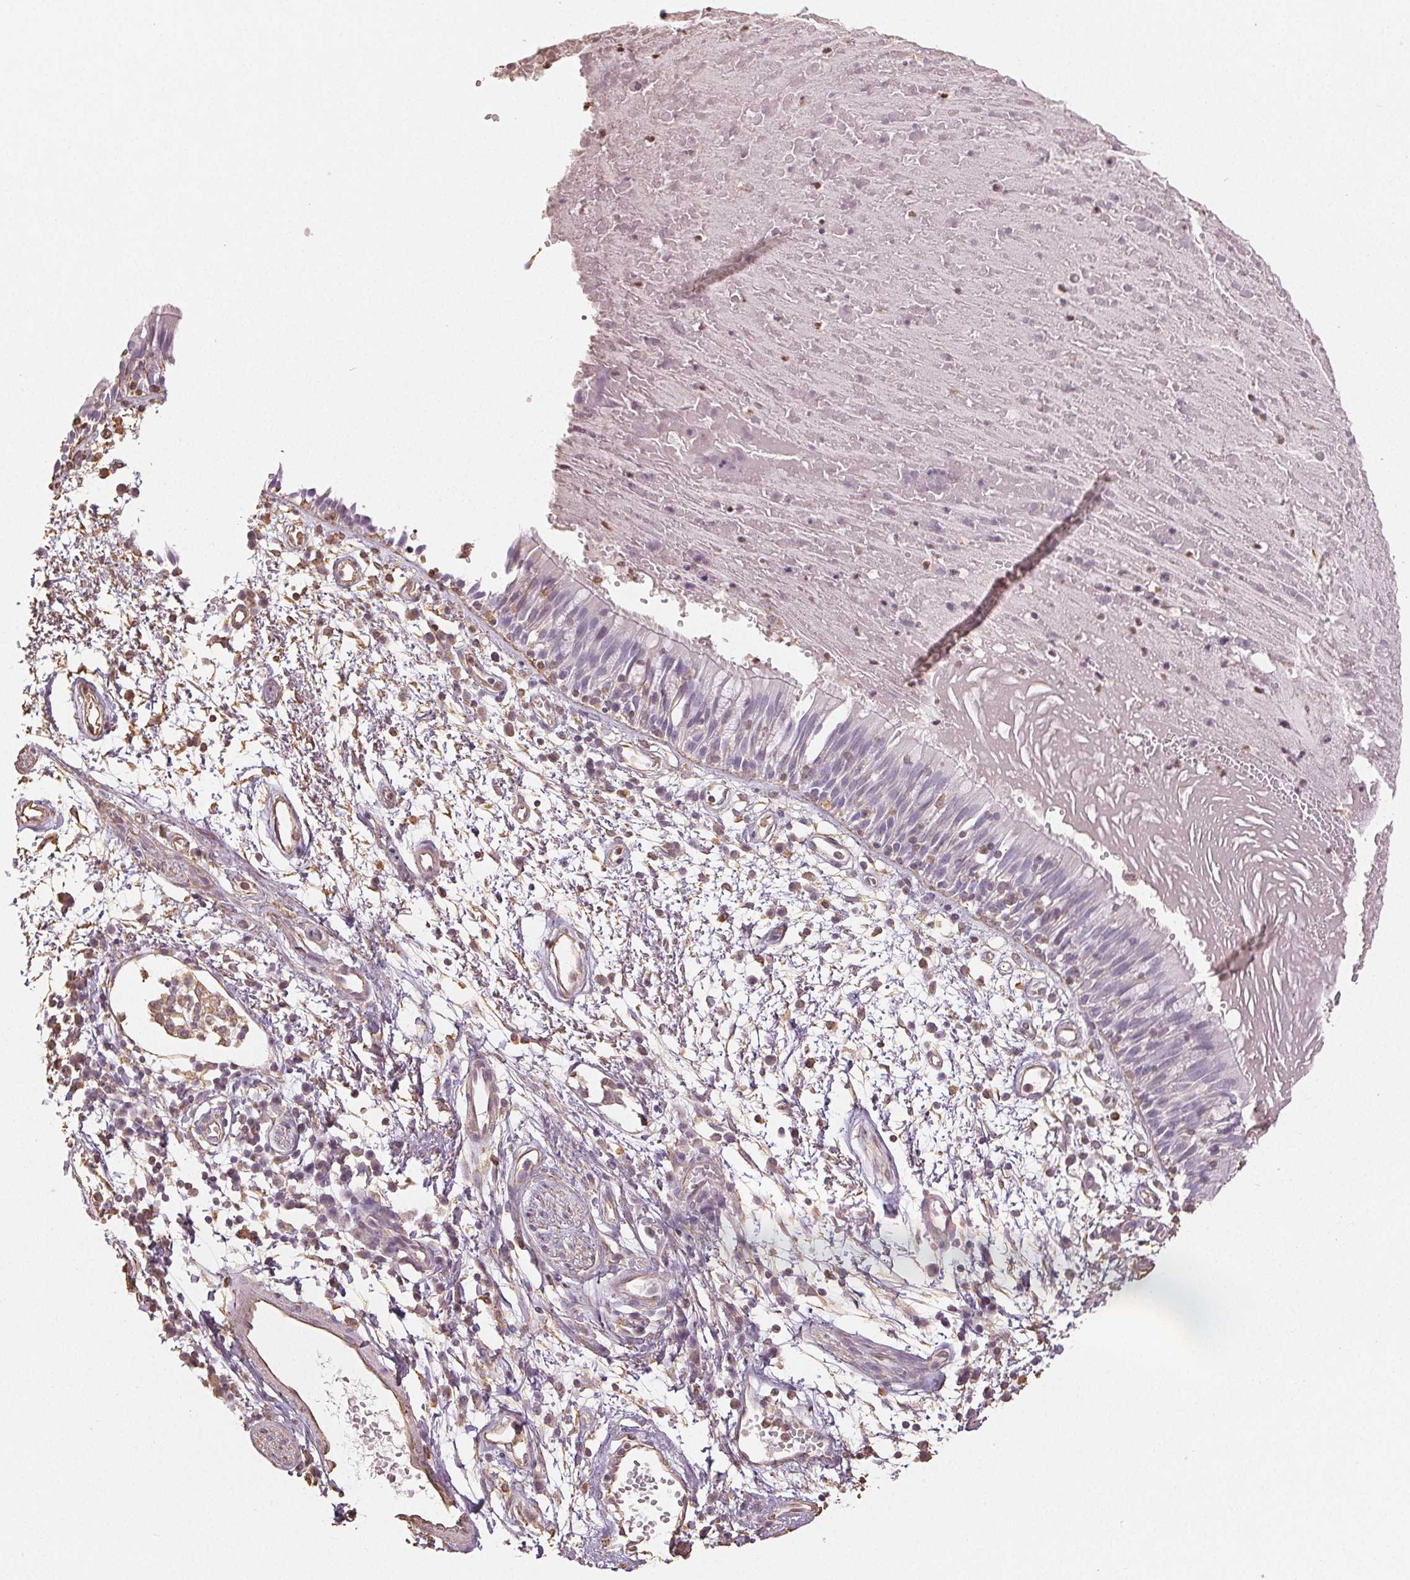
{"staining": {"intensity": "negative", "quantity": "none", "location": "none"}, "tissue": "bronchus", "cell_type": "Respiratory epithelial cells", "image_type": "normal", "snomed": [{"axis": "morphology", "description": "Normal tissue, NOS"}, {"axis": "morphology", "description": "Squamous cell carcinoma, NOS"}, {"axis": "topography", "description": "Cartilage tissue"}, {"axis": "topography", "description": "Bronchus"}, {"axis": "topography", "description": "Lung"}], "caption": "Immunohistochemistry histopathology image of normal bronchus stained for a protein (brown), which displays no positivity in respiratory epithelial cells. Nuclei are stained in blue.", "gene": "COL7A1", "patient": {"sex": "male", "age": 66}}